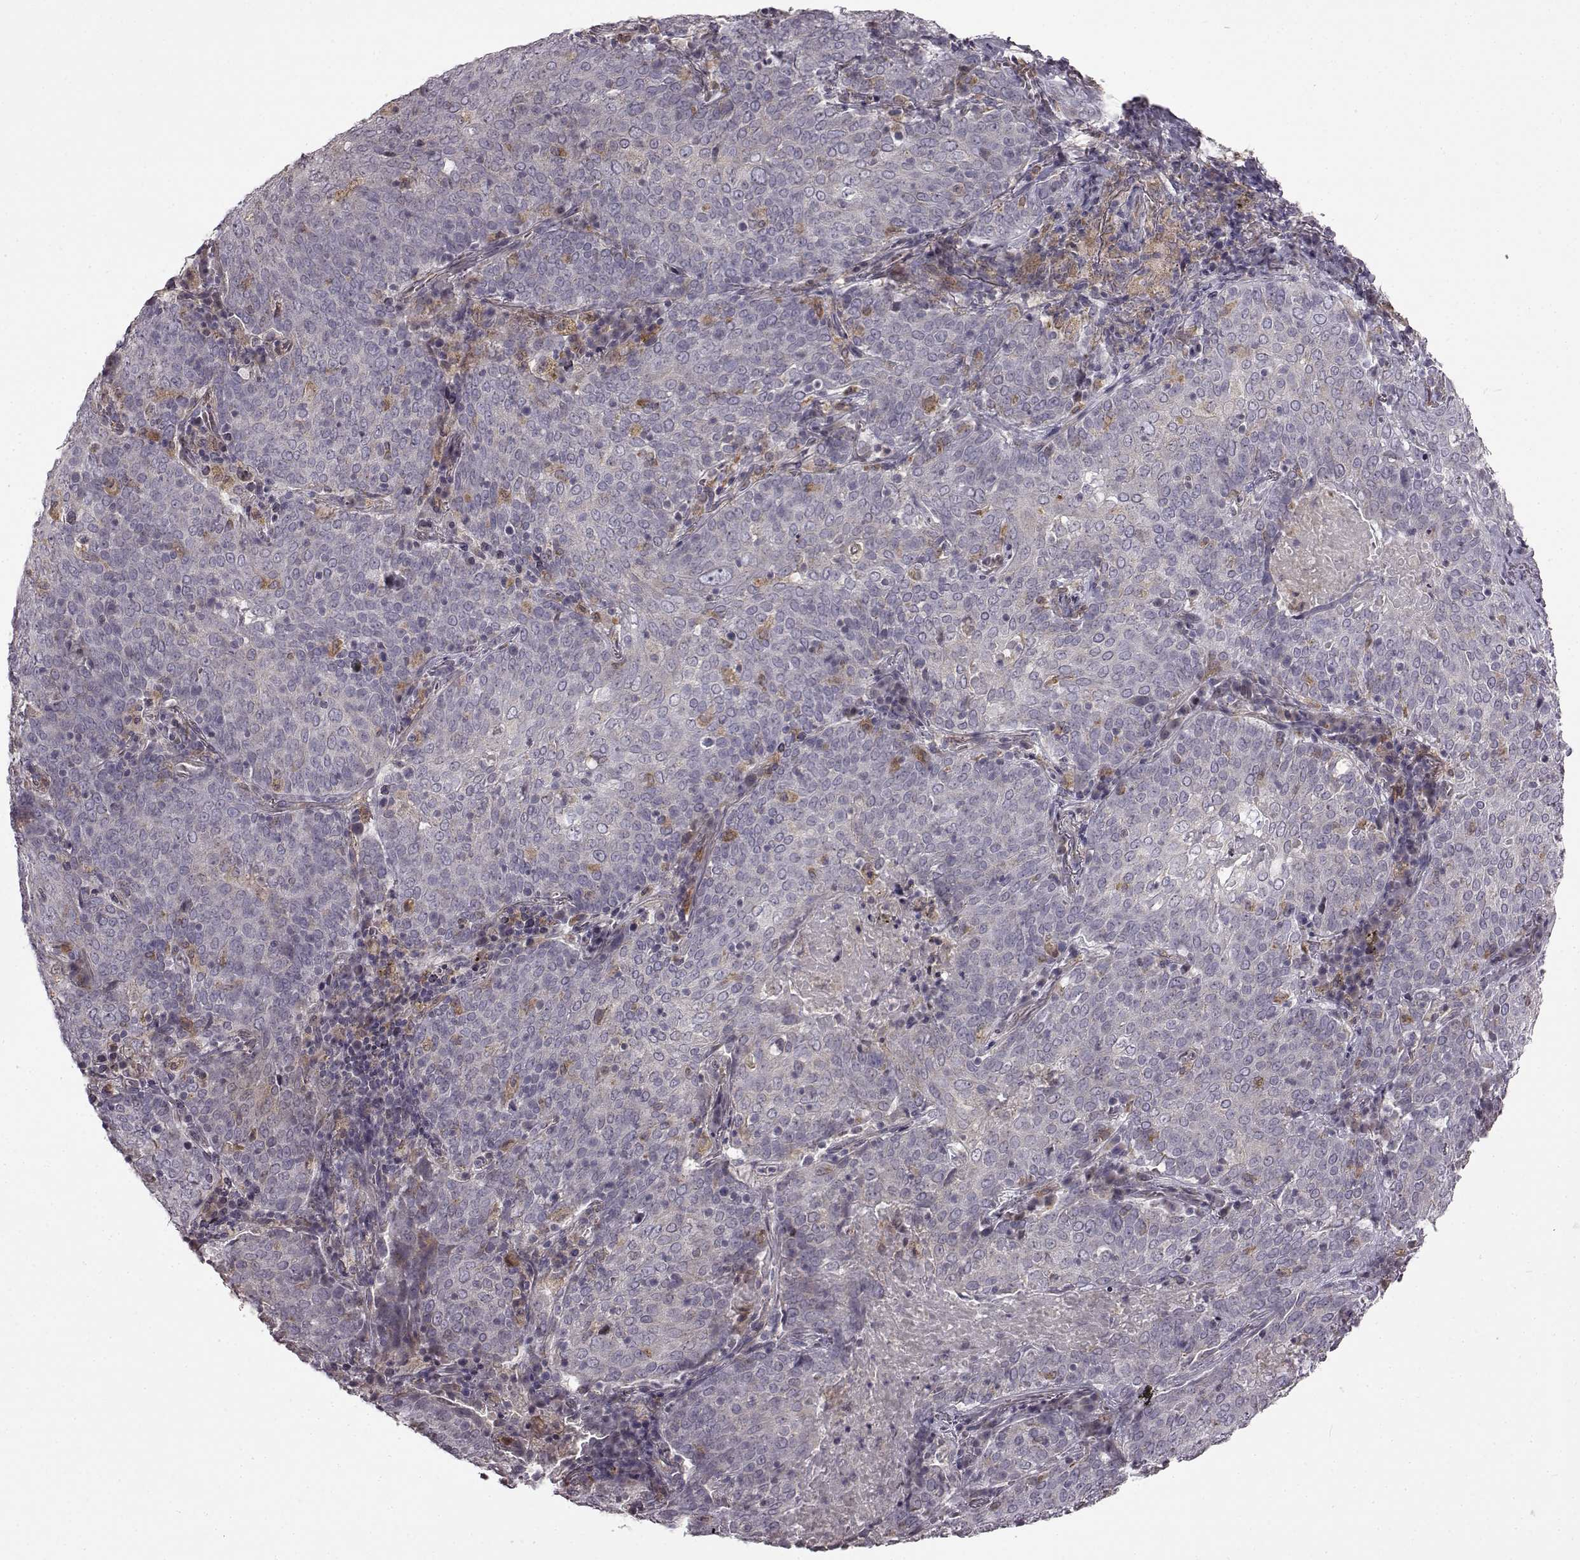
{"staining": {"intensity": "negative", "quantity": "none", "location": "none"}, "tissue": "lung cancer", "cell_type": "Tumor cells", "image_type": "cancer", "snomed": [{"axis": "morphology", "description": "Squamous cell carcinoma, NOS"}, {"axis": "topography", "description": "Lung"}], "caption": "Squamous cell carcinoma (lung) stained for a protein using immunohistochemistry displays no staining tumor cells.", "gene": "B3GNT6", "patient": {"sex": "male", "age": 82}}